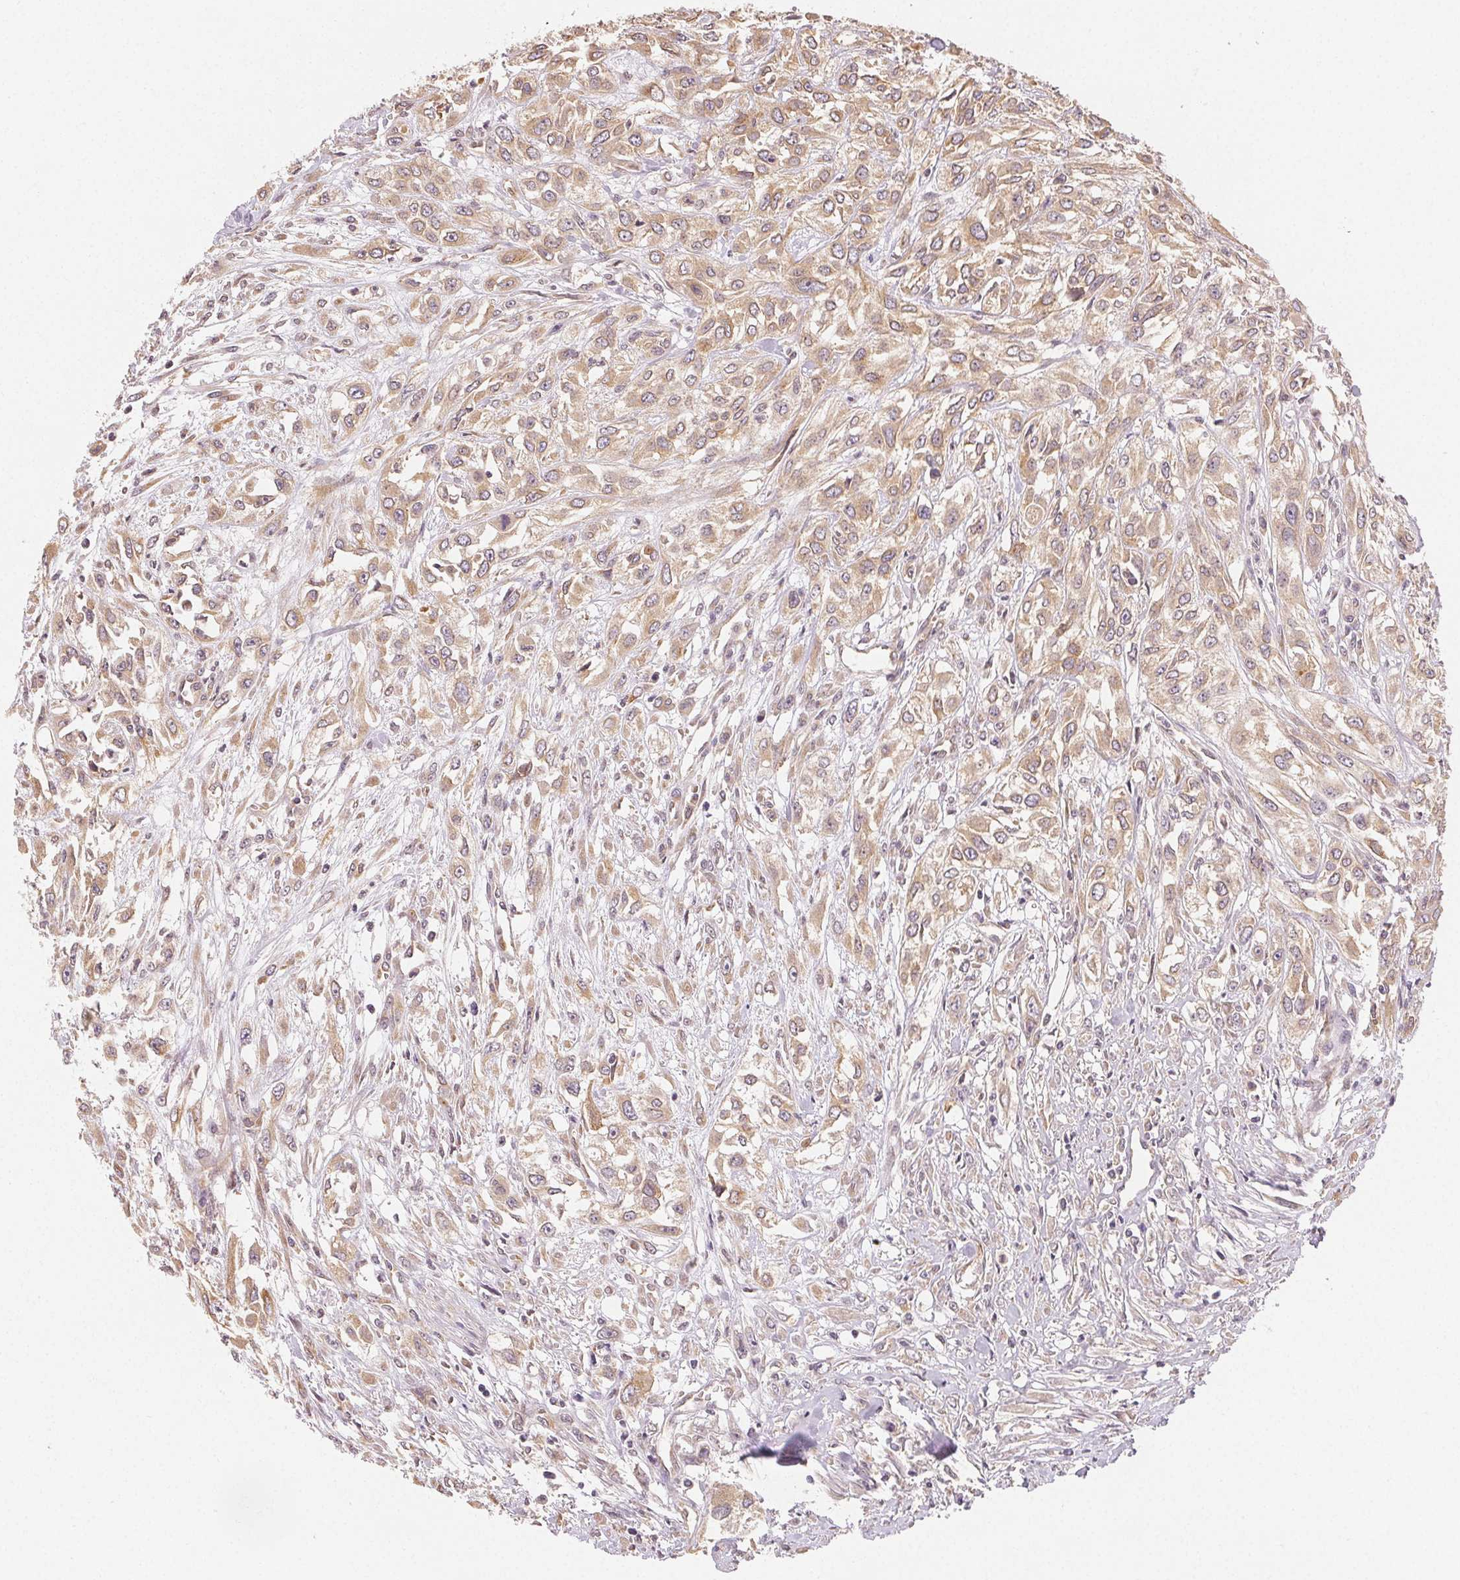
{"staining": {"intensity": "weak", "quantity": ">75%", "location": "cytoplasmic/membranous"}, "tissue": "urothelial cancer", "cell_type": "Tumor cells", "image_type": "cancer", "snomed": [{"axis": "morphology", "description": "Urothelial carcinoma, High grade"}, {"axis": "topography", "description": "Urinary bladder"}], "caption": "High-magnification brightfield microscopy of urothelial cancer stained with DAB (brown) and counterstained with hematoxylin (blue). tumor cells exhibit weak cytoplasmic/membranous expression is appreciated in about>75% of cells. (DAB (3,3'-diaminobenzidine) = brown stain, brightfield microscopy at high magnification).", "gene": "SEZ6L2", "patient": {"sex": "male", "age": 67}}